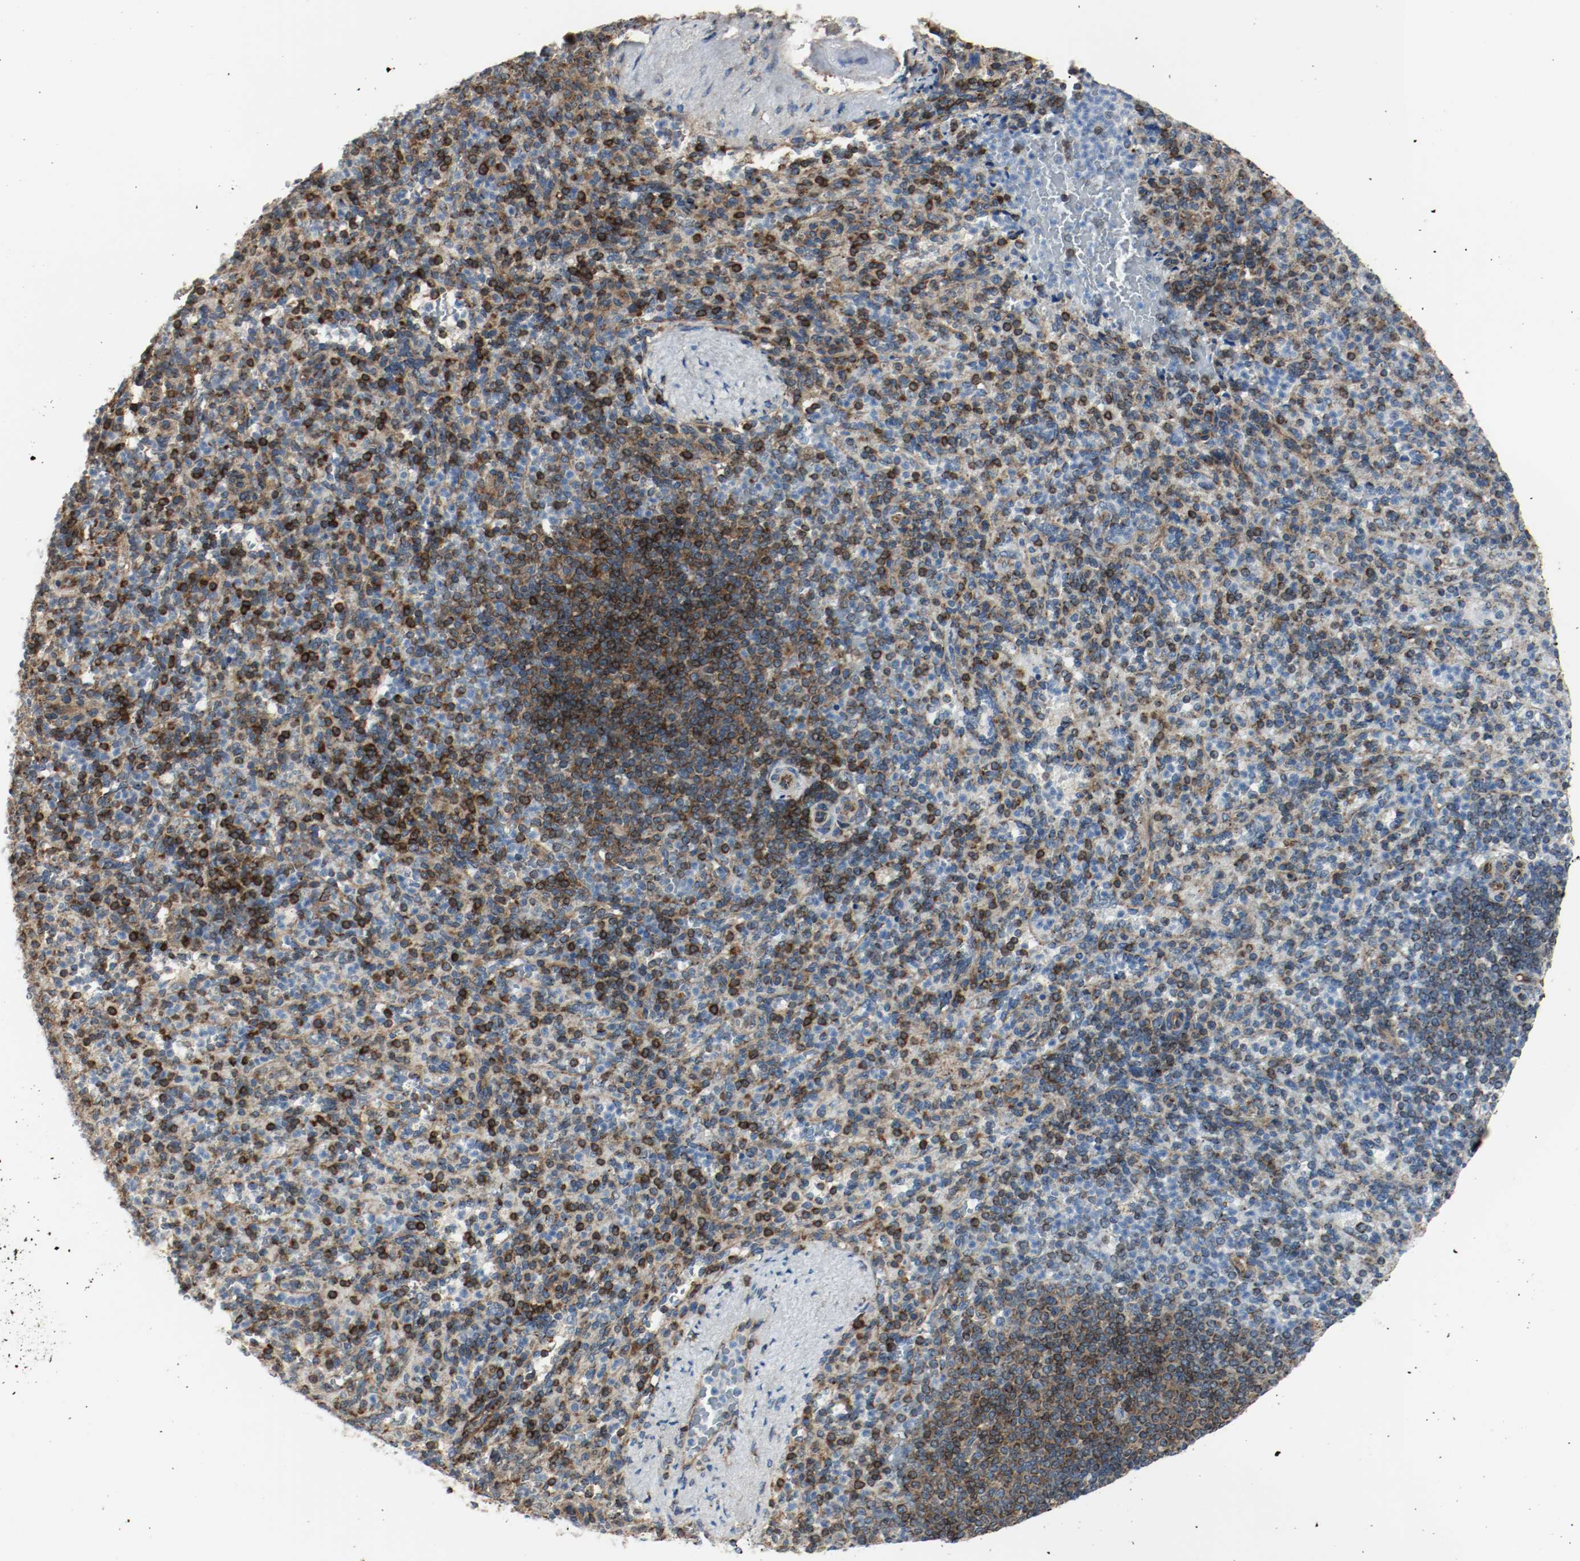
{"staining": {"intensity": "strong", "quantity": "25%-75%", "location": "cytoplasmic/membranous"}, "tissue": "spleen", "cell_type": "Cells in red pulp", "image_type": "normal", "snomed": [{"axis": "morphology", "description": "Normal tissue, NOS"}, {"axis": "topography", "description": "Spleen"}], "caption": "A brown stain labels strong cytoplasmic/membranous positivity of a protein in cells in red pulp of unremarkable human spleen.", "gene": "PLCG1", "patient": {"sex": "female", "age": 74}}